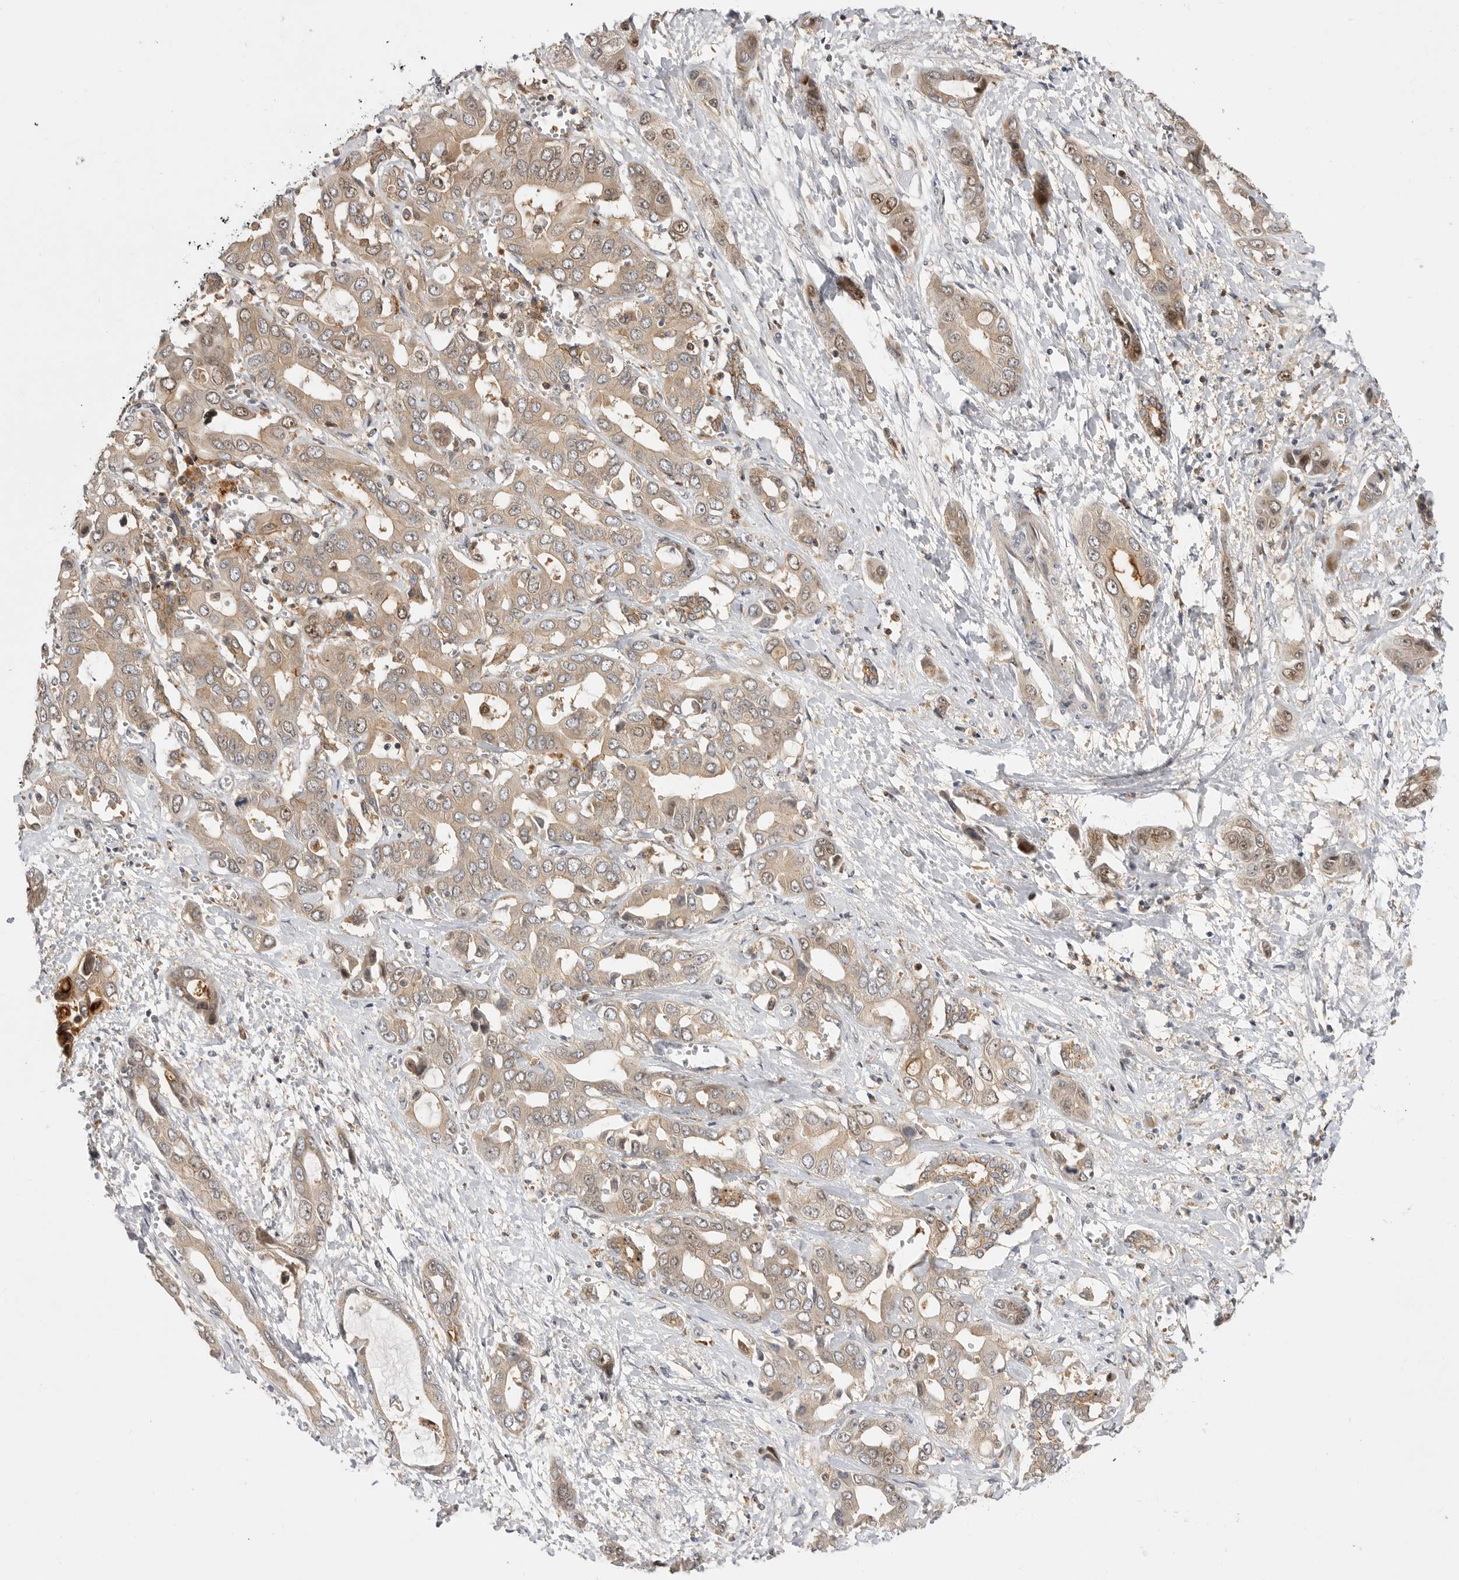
{"staining": {"intensity": "weak", "quantity": ">75%", "location": "cytoplasmic/membranous"}, "tissue": "liver cancer", "cell_type": "Tumor cells", "image_type": "cancer", "snomed": [{"axis": "morphology", "description": "Cholangiocarcinoma"}, {"axis": "topography", "description": "Liver"}], "caption": "A low amount of weak cytoplasmic/membranous positivity is identified in about >75% of tumor cells in cholangiocarcinoma (liver) tissue.", "gene": "CSNK1G3", "patient": {"sex": "female", "age": 52}}